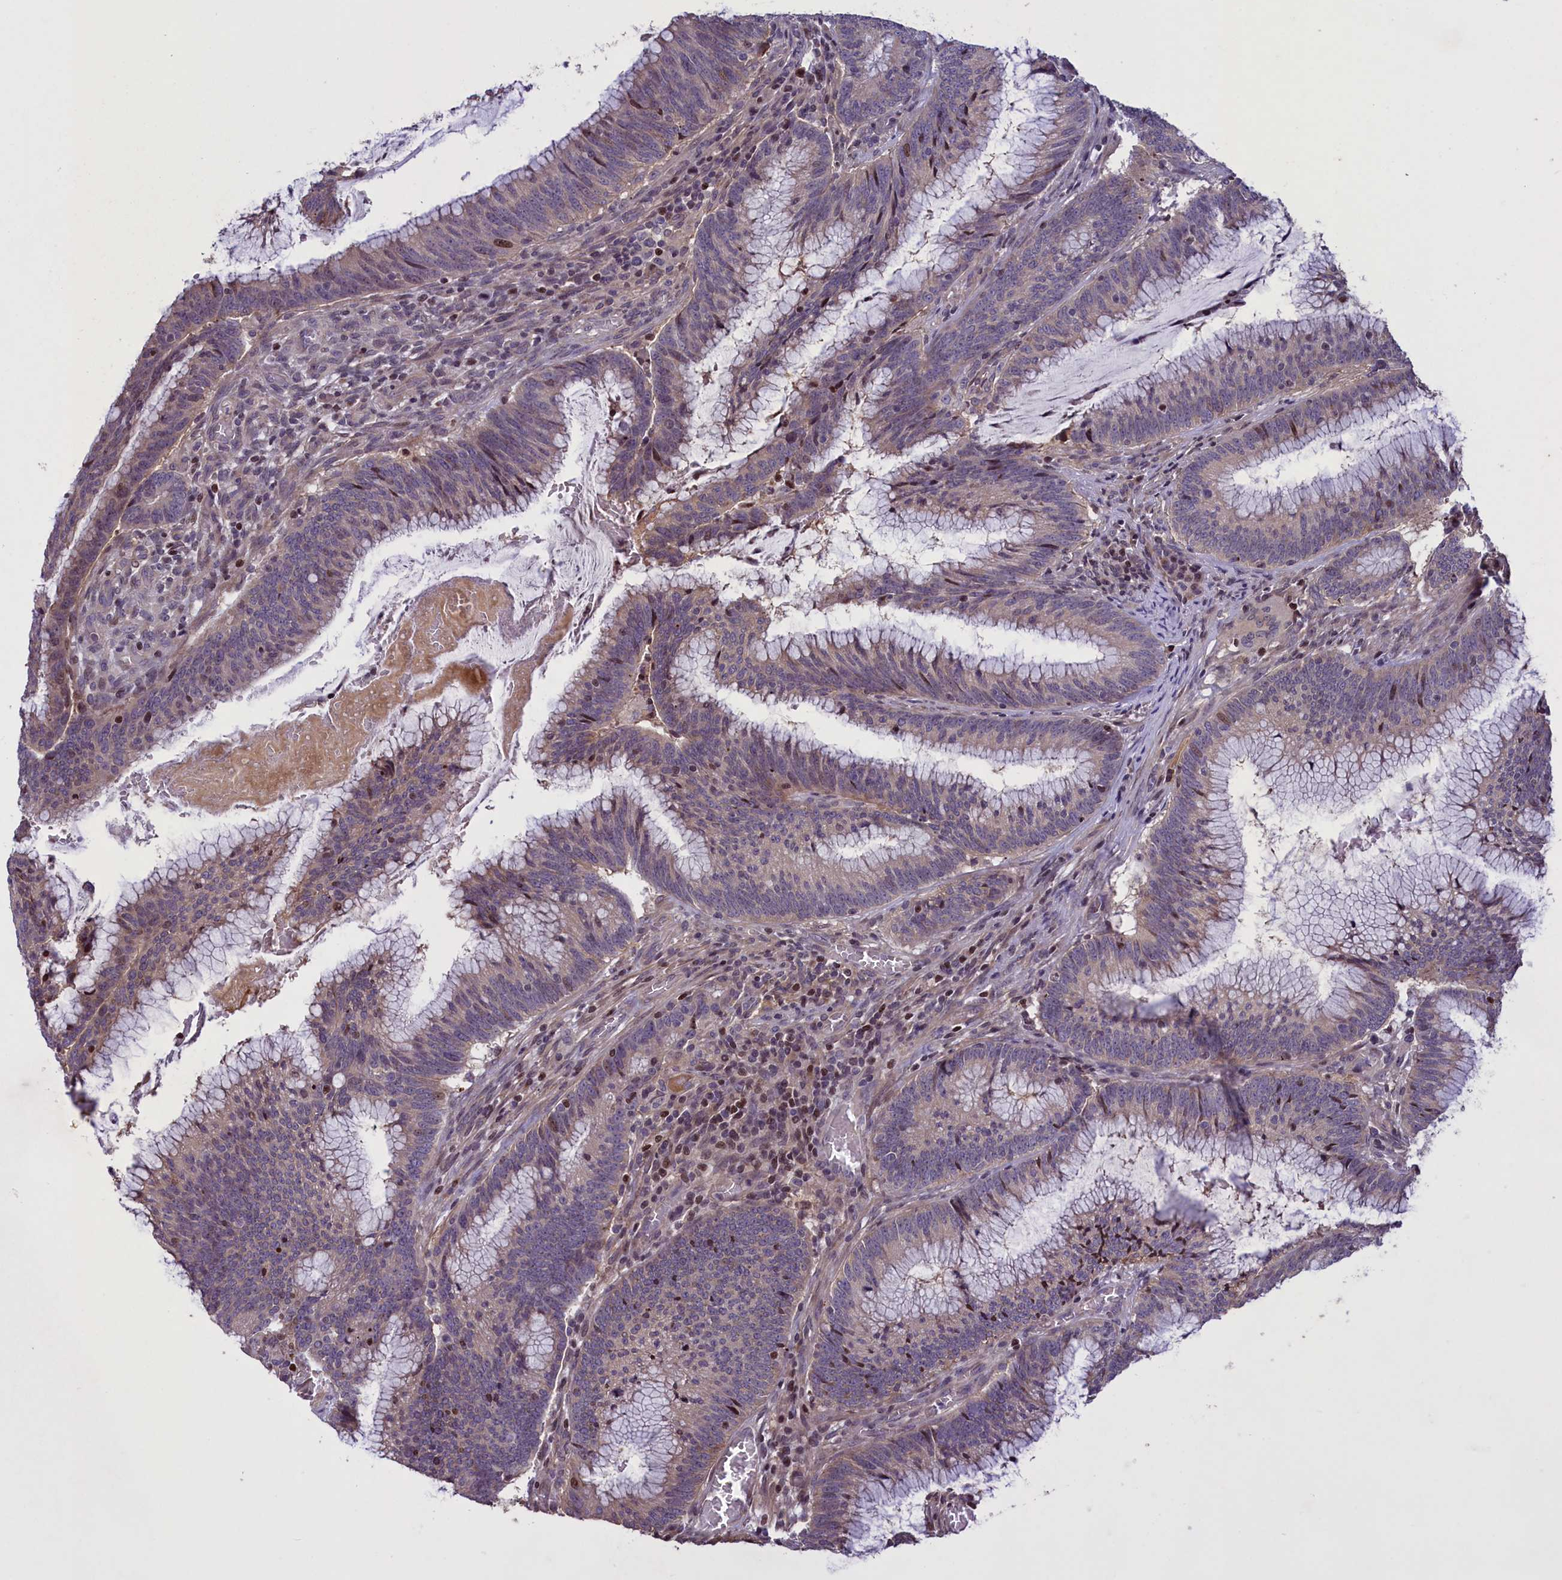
{"staining": {"intensity": "negative", "quantity": "none", "location": "none"}, "tissue": "colorectal cancer", "cell_type": "Tumor cells", "image_type": "cancer", "snomed": [{"axis": "morphology", "description": "Adenocarcinoma, NOS"}, {"axis": "topography", "description": "Rectum"}], "caption": "The photomicrograph reveals no staining of tumor cells in colorectal adenocarcinoma. (DAB (3,3'-diaminobenzidine) immunohistochemistry (IHC), high magnification).", "gene": "MAN2C1", "patient": {"sex": "female", "age": 77}}